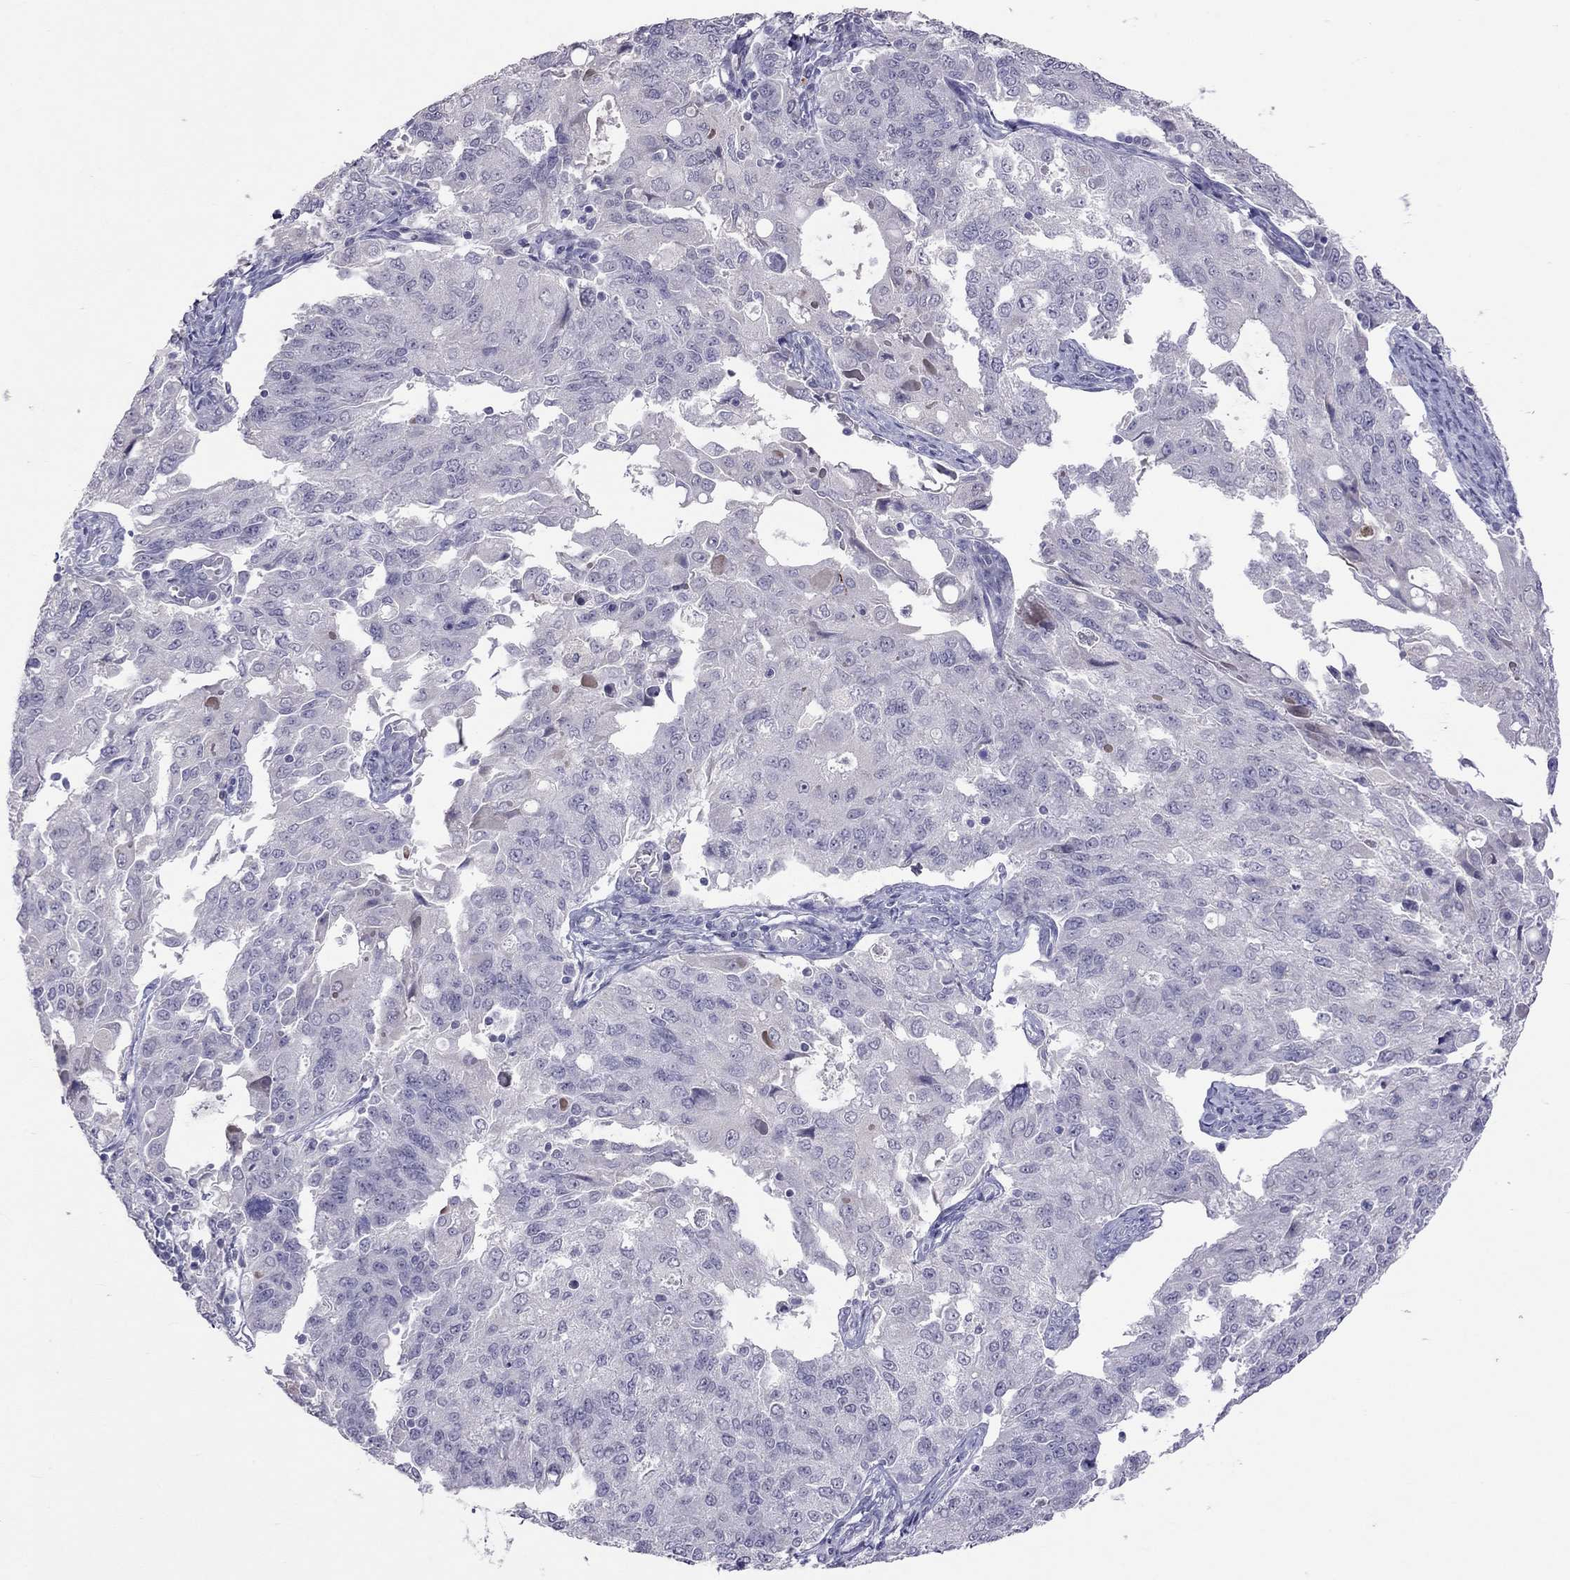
{"staining": {"intensity": "negative", "quantity": "none", "location": "none"}, "tissue": "endometrial cancer", "cell_type": "Tumor cells", "image_type": "cancer", "snomed": [{"axis": "morphology", "description": "Adenocarcinoma, NOS"}, {"axis": "topography", "description": "Endometrium"}], "caption": "Histopathology image shows no protein staining in tumor cells of adenocarcinoma (endometrial) tissue.", "gene": "SLAMF1", "patient": {"sex": "female", "age": 43}}